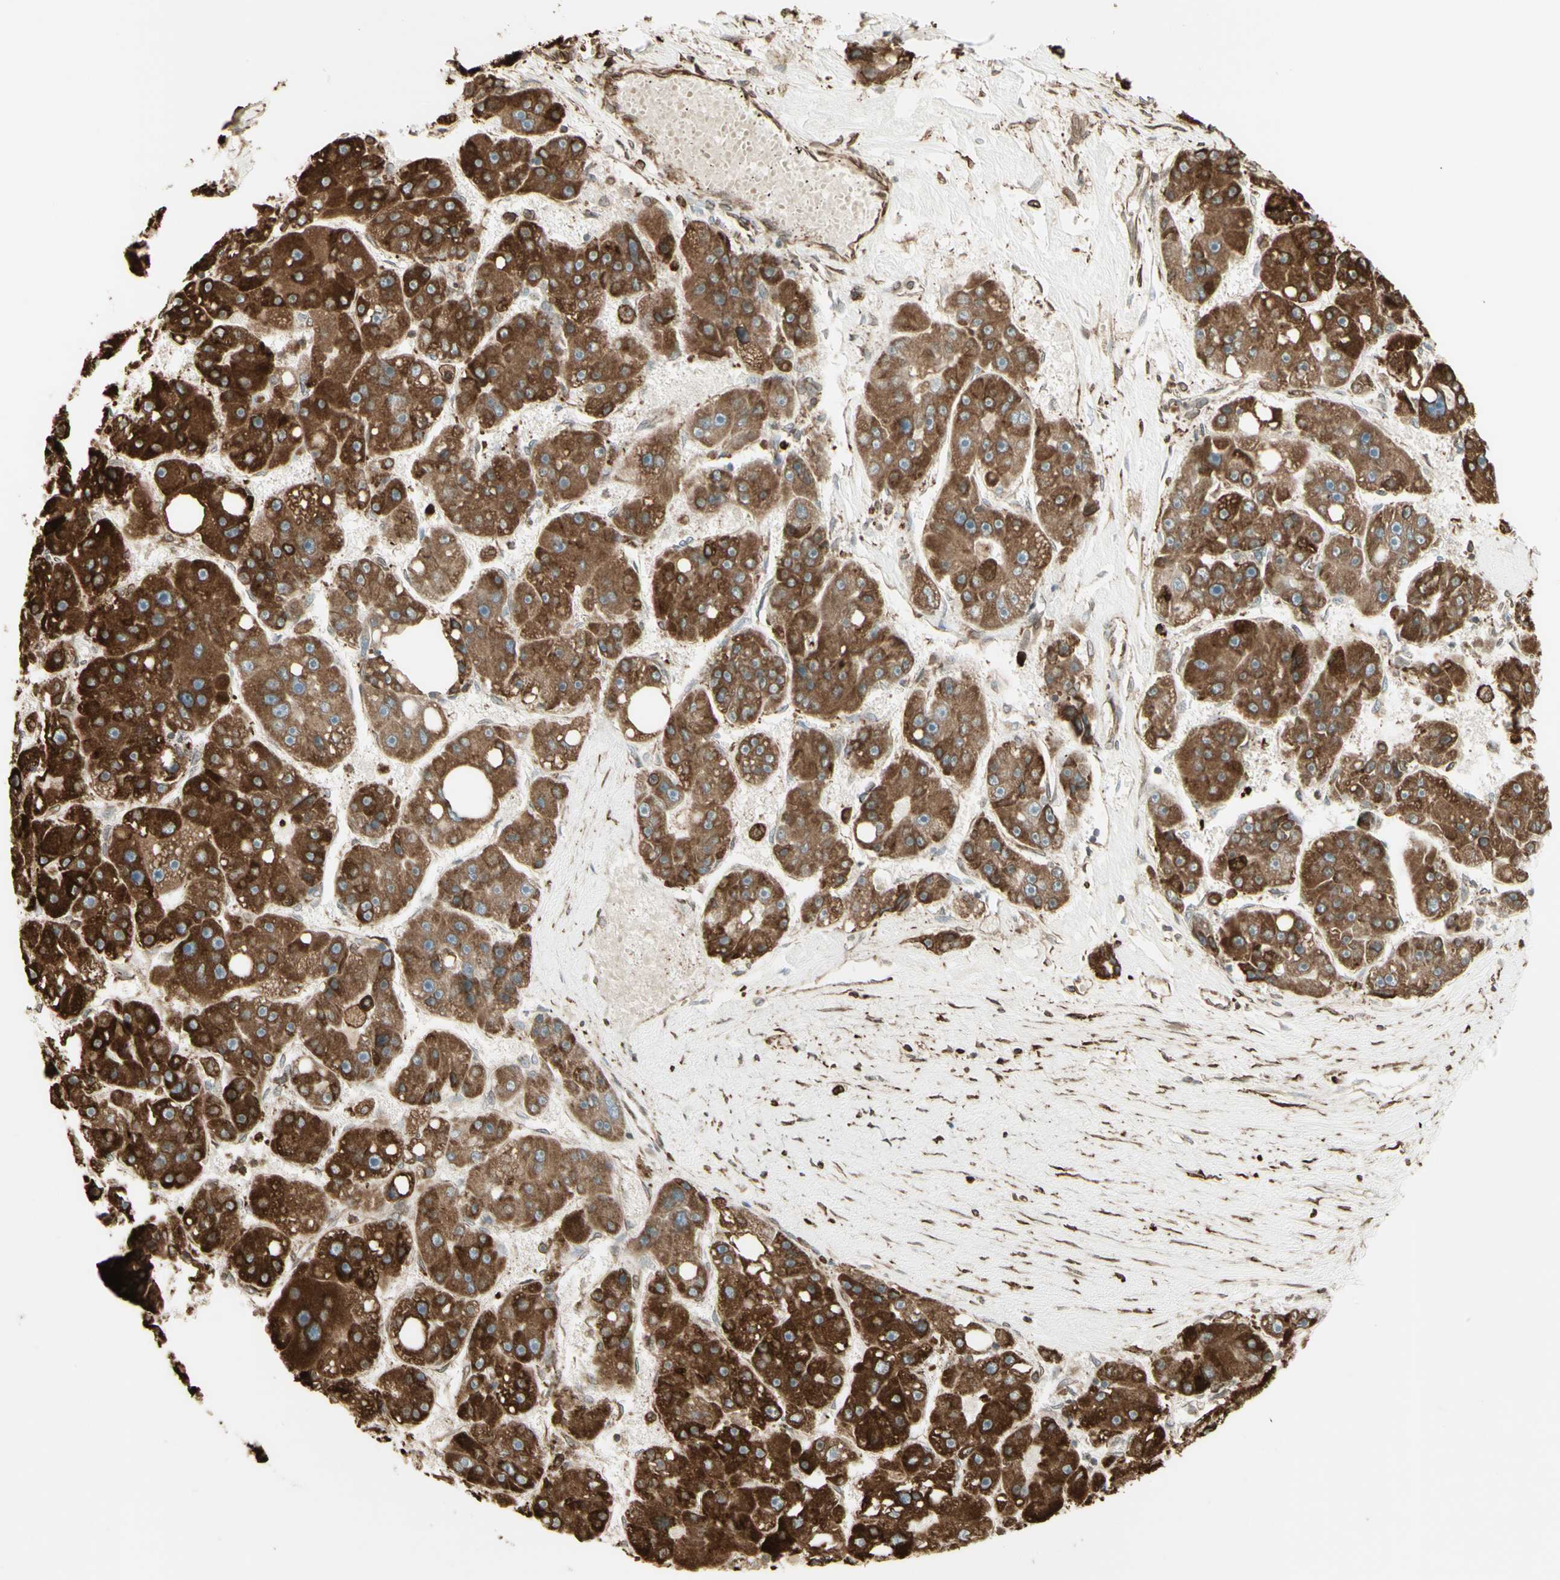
{"staining": {"intensity": "strong", "quantity": ">75%", "location": "cytoplasmic/membranous"}, "tissue": "liver cancer", "cell_type": "Tumor cells", "image_type": "cancer", "snomed": [{"axis": "morphology", "description": "Carcinoma, Hepatocellular, NOS"}, {"axis": "topography", "description": "Liver"}], "caption": "An image of liver cancer (hepatocellular carcinoma) stained for a protein exhibits strong cytoplasmic/membranous brown staining in tumor cells.", "gene": "CANX", "patient": {"sex": "female", "age": 61}}